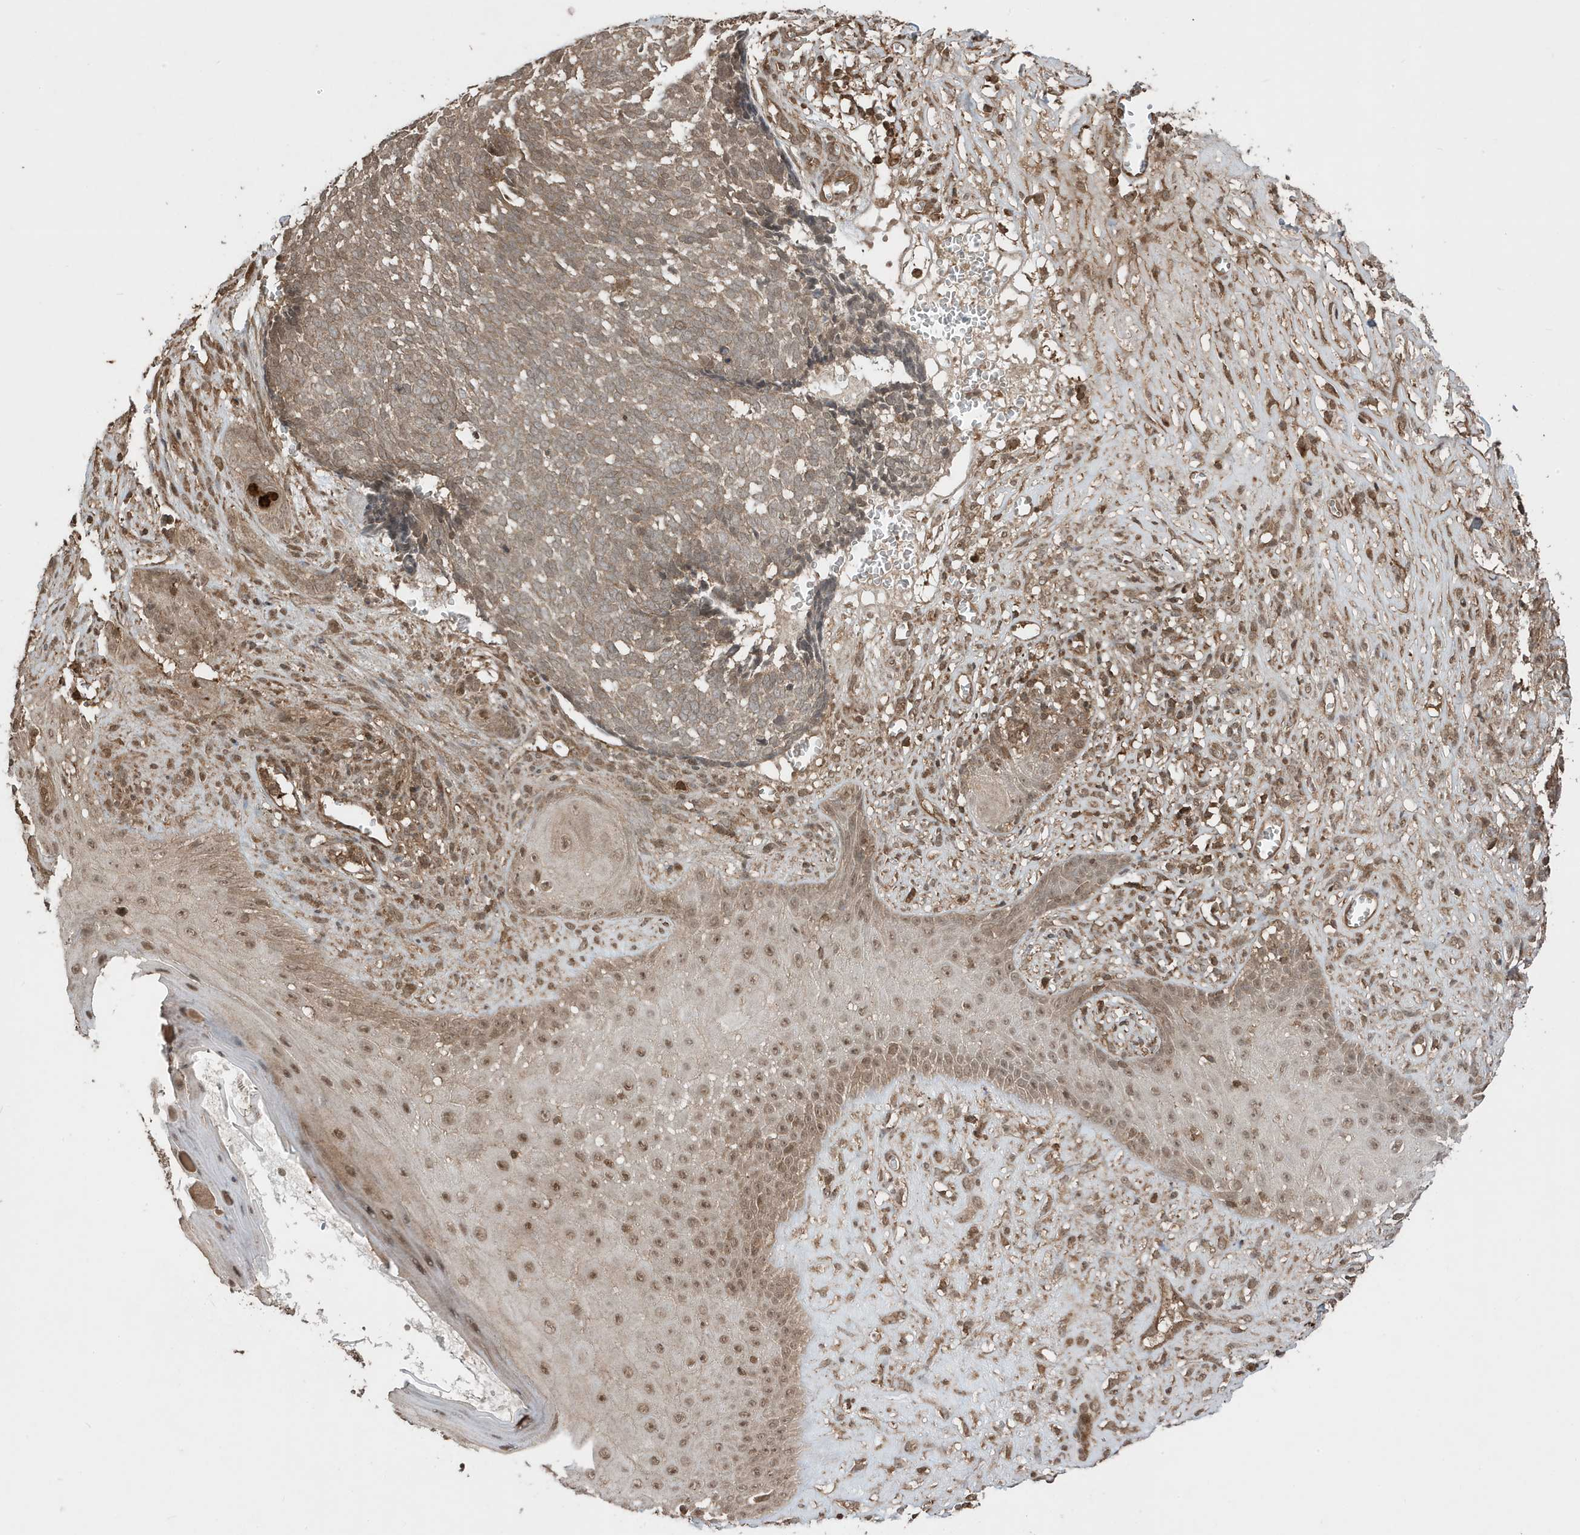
{"staining": {"intensity": "moderate", "quantity": ">75%", "location": "cytoplasmic/membranous"}, "tissue": "skin cancer", "cell_type": "Tumor cells", "image_type": "cancer", "snomed": [{"axis": "morphology", "description": "Basal cell carcinoma"}, {"axis": "topography", "description": "Skin"}], "caption": "An IHC histopathology image of neoplastic tissue is shown. Protein staining in brown highlights moderate cytoplasmic/membranous positivity in basal cell carcinoma (skin) within tumor cells.", "gene": "ASAP1", "patient": {"sex": "male", "age": 84}}